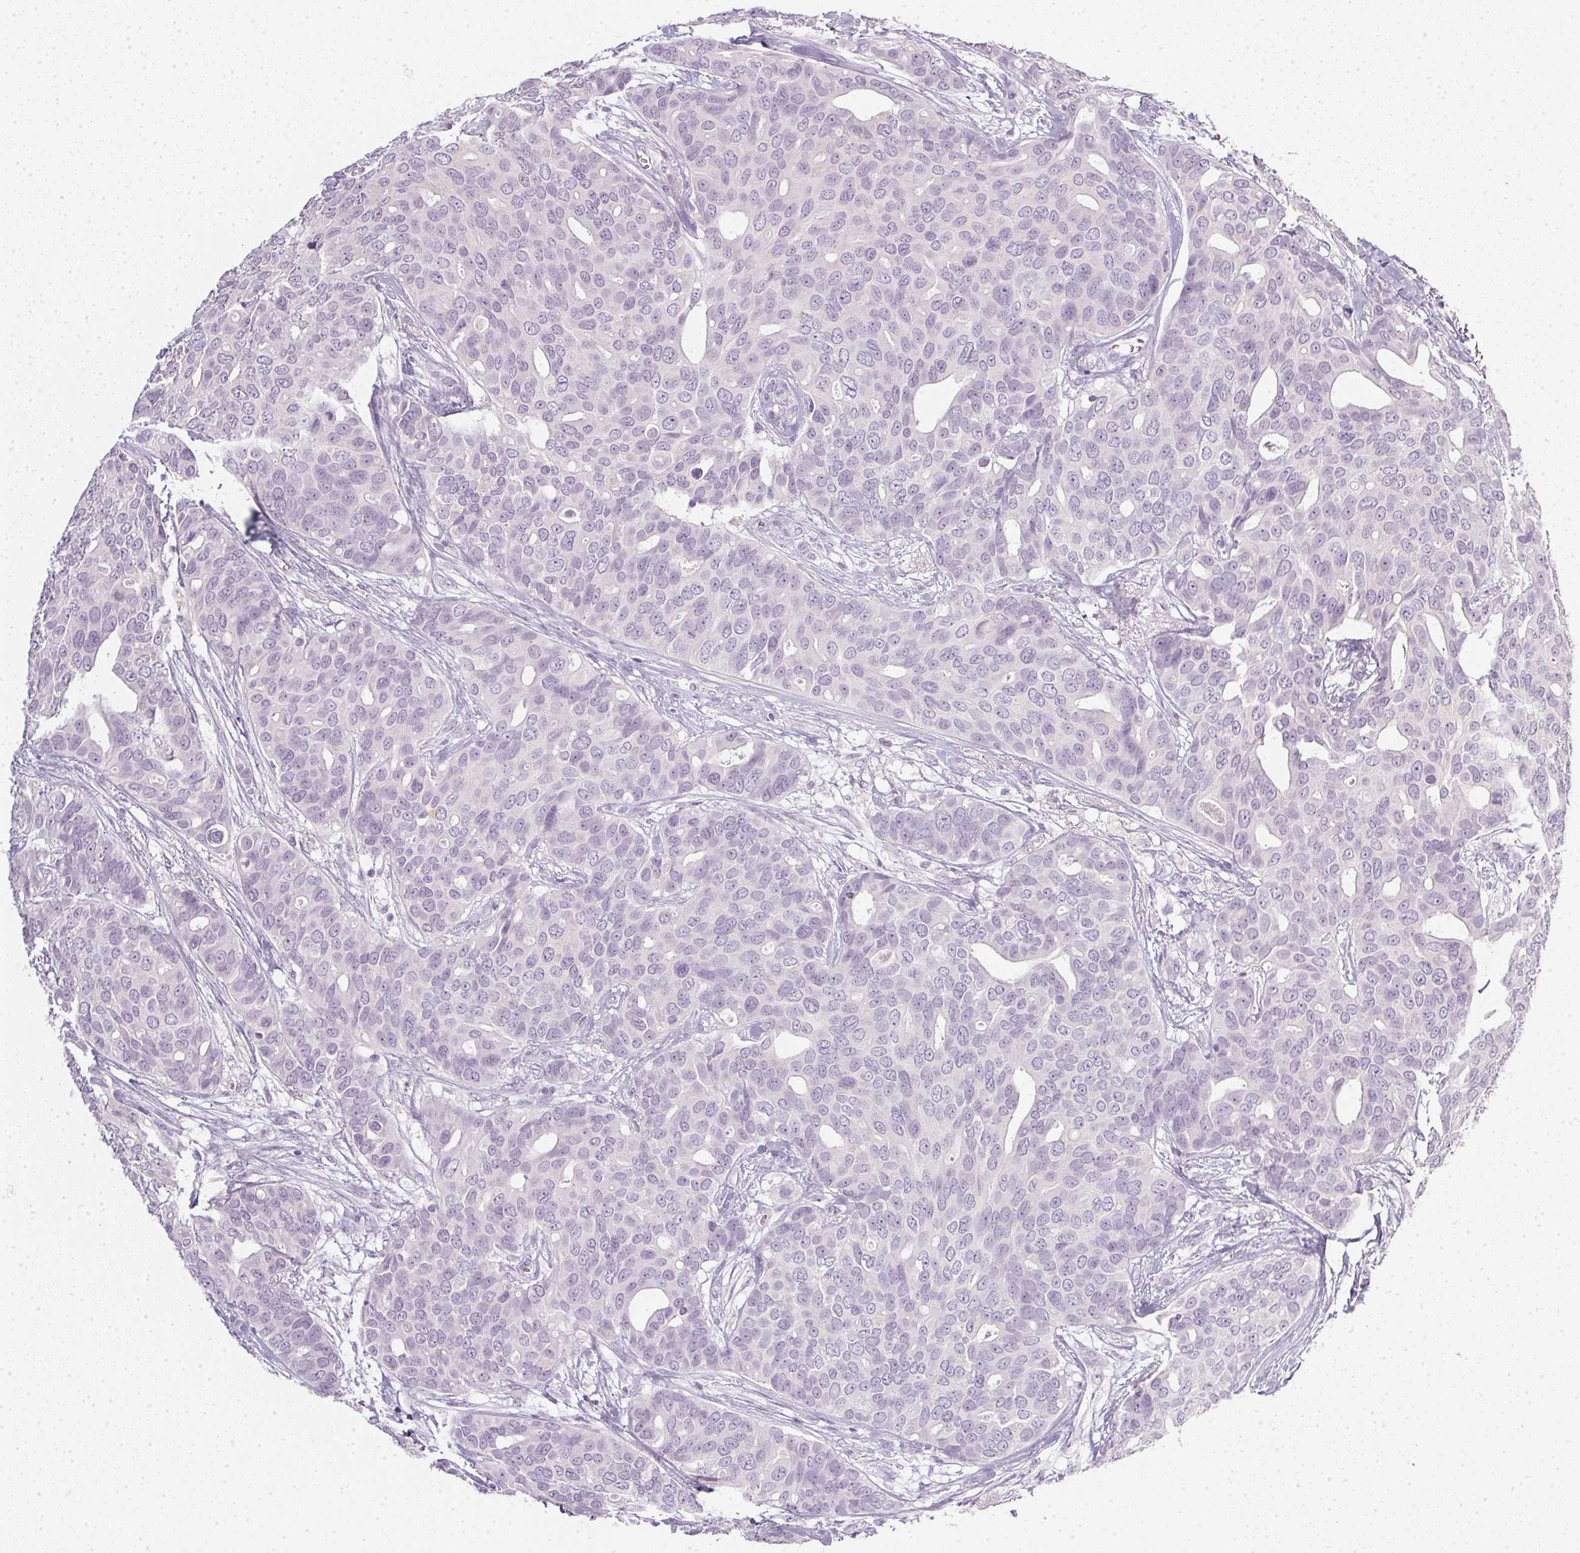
{"staining": {"intensity": "negative", "quantity": "none", "location": "none"}, "tissue": "breast cancer", "cell_type": "Tumor cells", "image_type": "cancer", "snomed": [{"axis": "morphology", "description": "Duct carcinoma"}, {"axis": "topography", "description": "Breast"}], "caption": "Infiltrating ductal carcinoma (breast) was stained to show a protein in brown. There is no significant staining in tumor cells.", "gene": "TMEM72", "patient": {"sex": "female", "age": 54}}